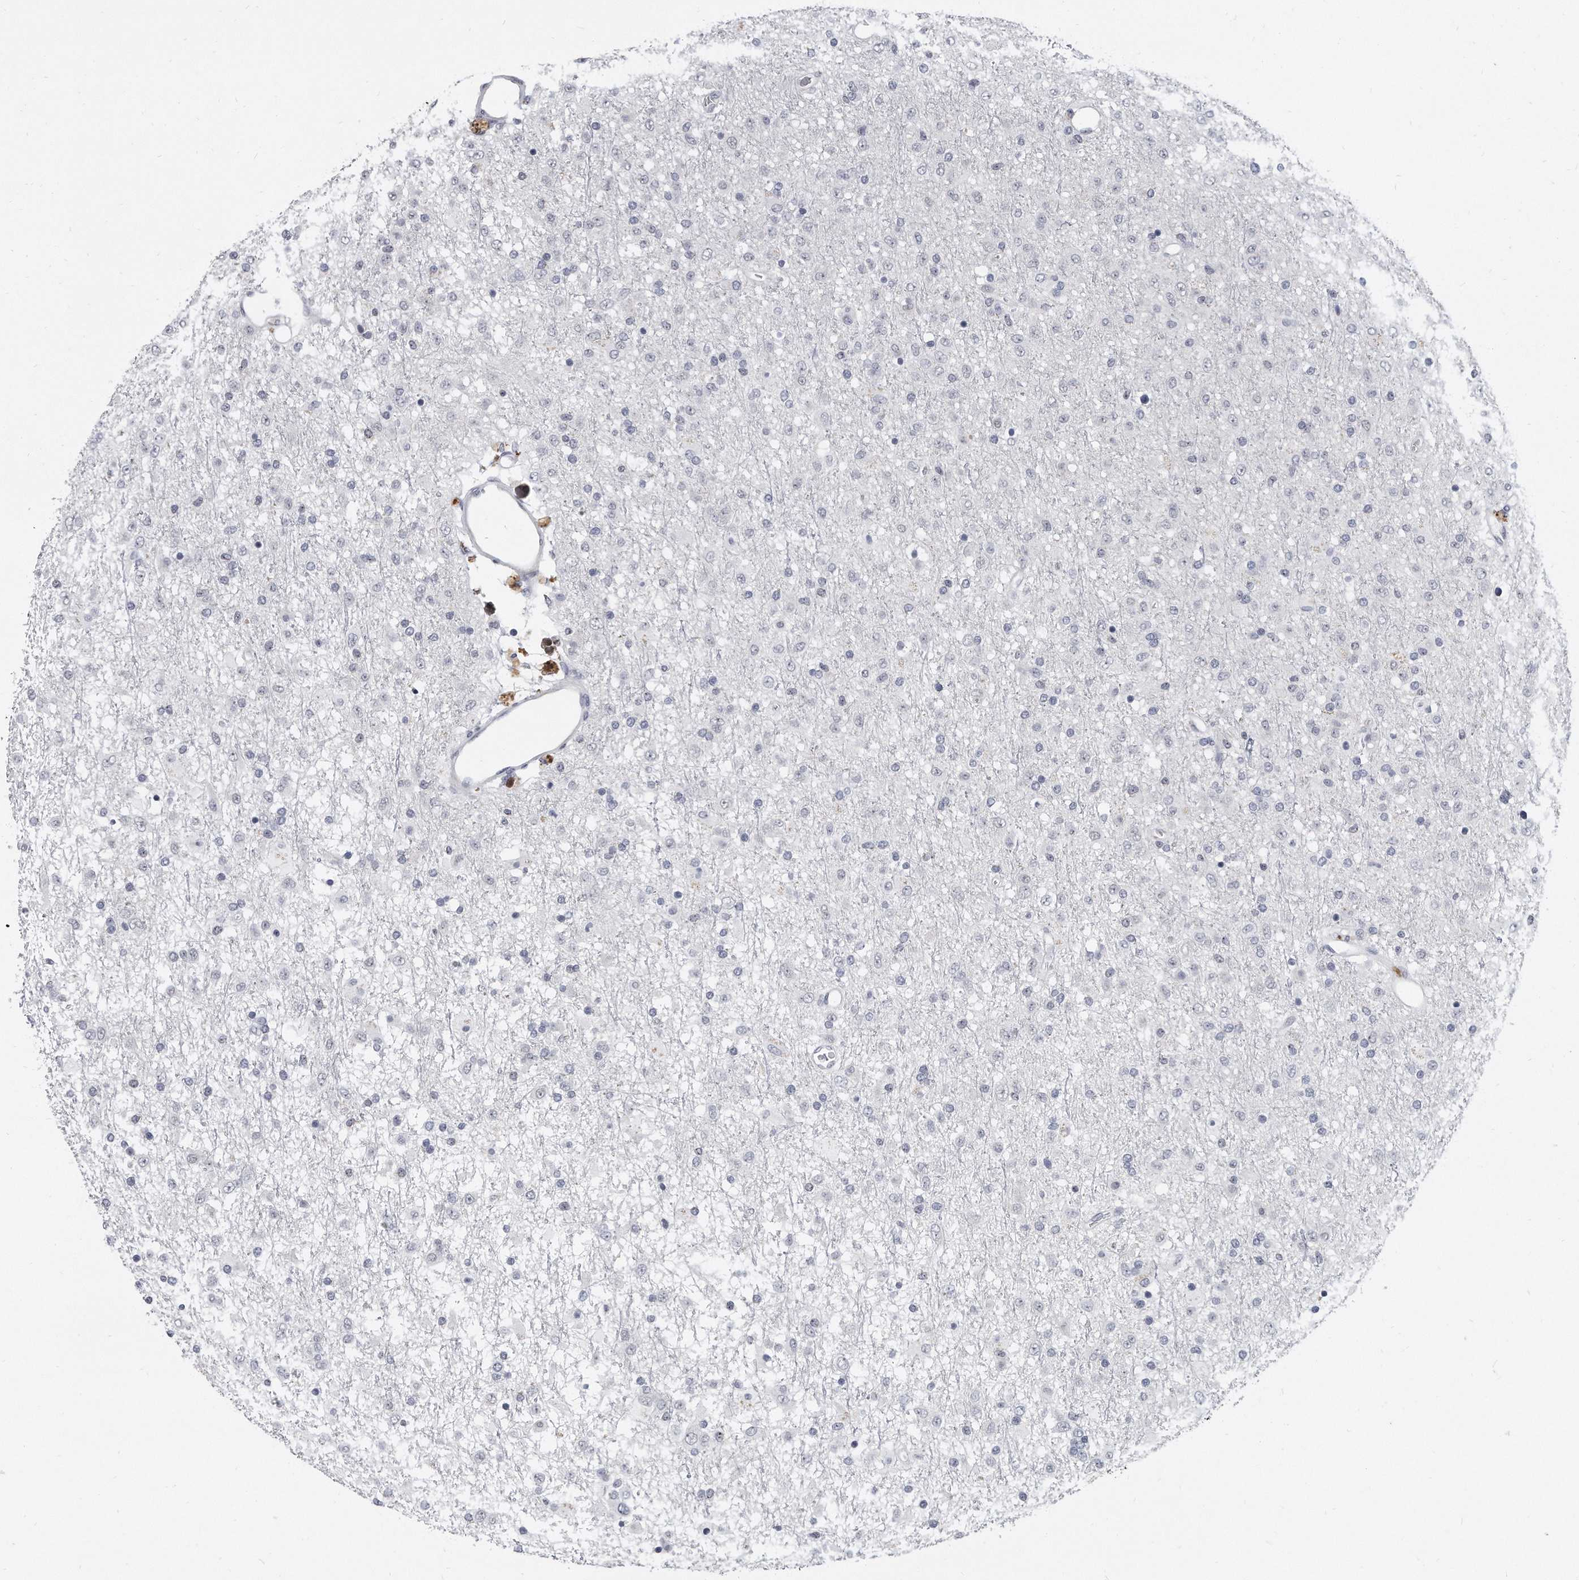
{"staining": {"intensity": "negative", "quantity": "none", "location": "none"}, "tissue": "glioma", "cell_type": "Tumor cells", "image_type": "cancer", "snomed": [{"axis": "morphology", "description": "Glioma, malignant, Low grade"}, {"axis": "topography", "description": "Brain"}], "caption": "Tumor cells are negative for protein expression in human malignant glioma (low-grade).", "gene": "TFCP2L1", "patient": {"sex": "male", "age": 65}}